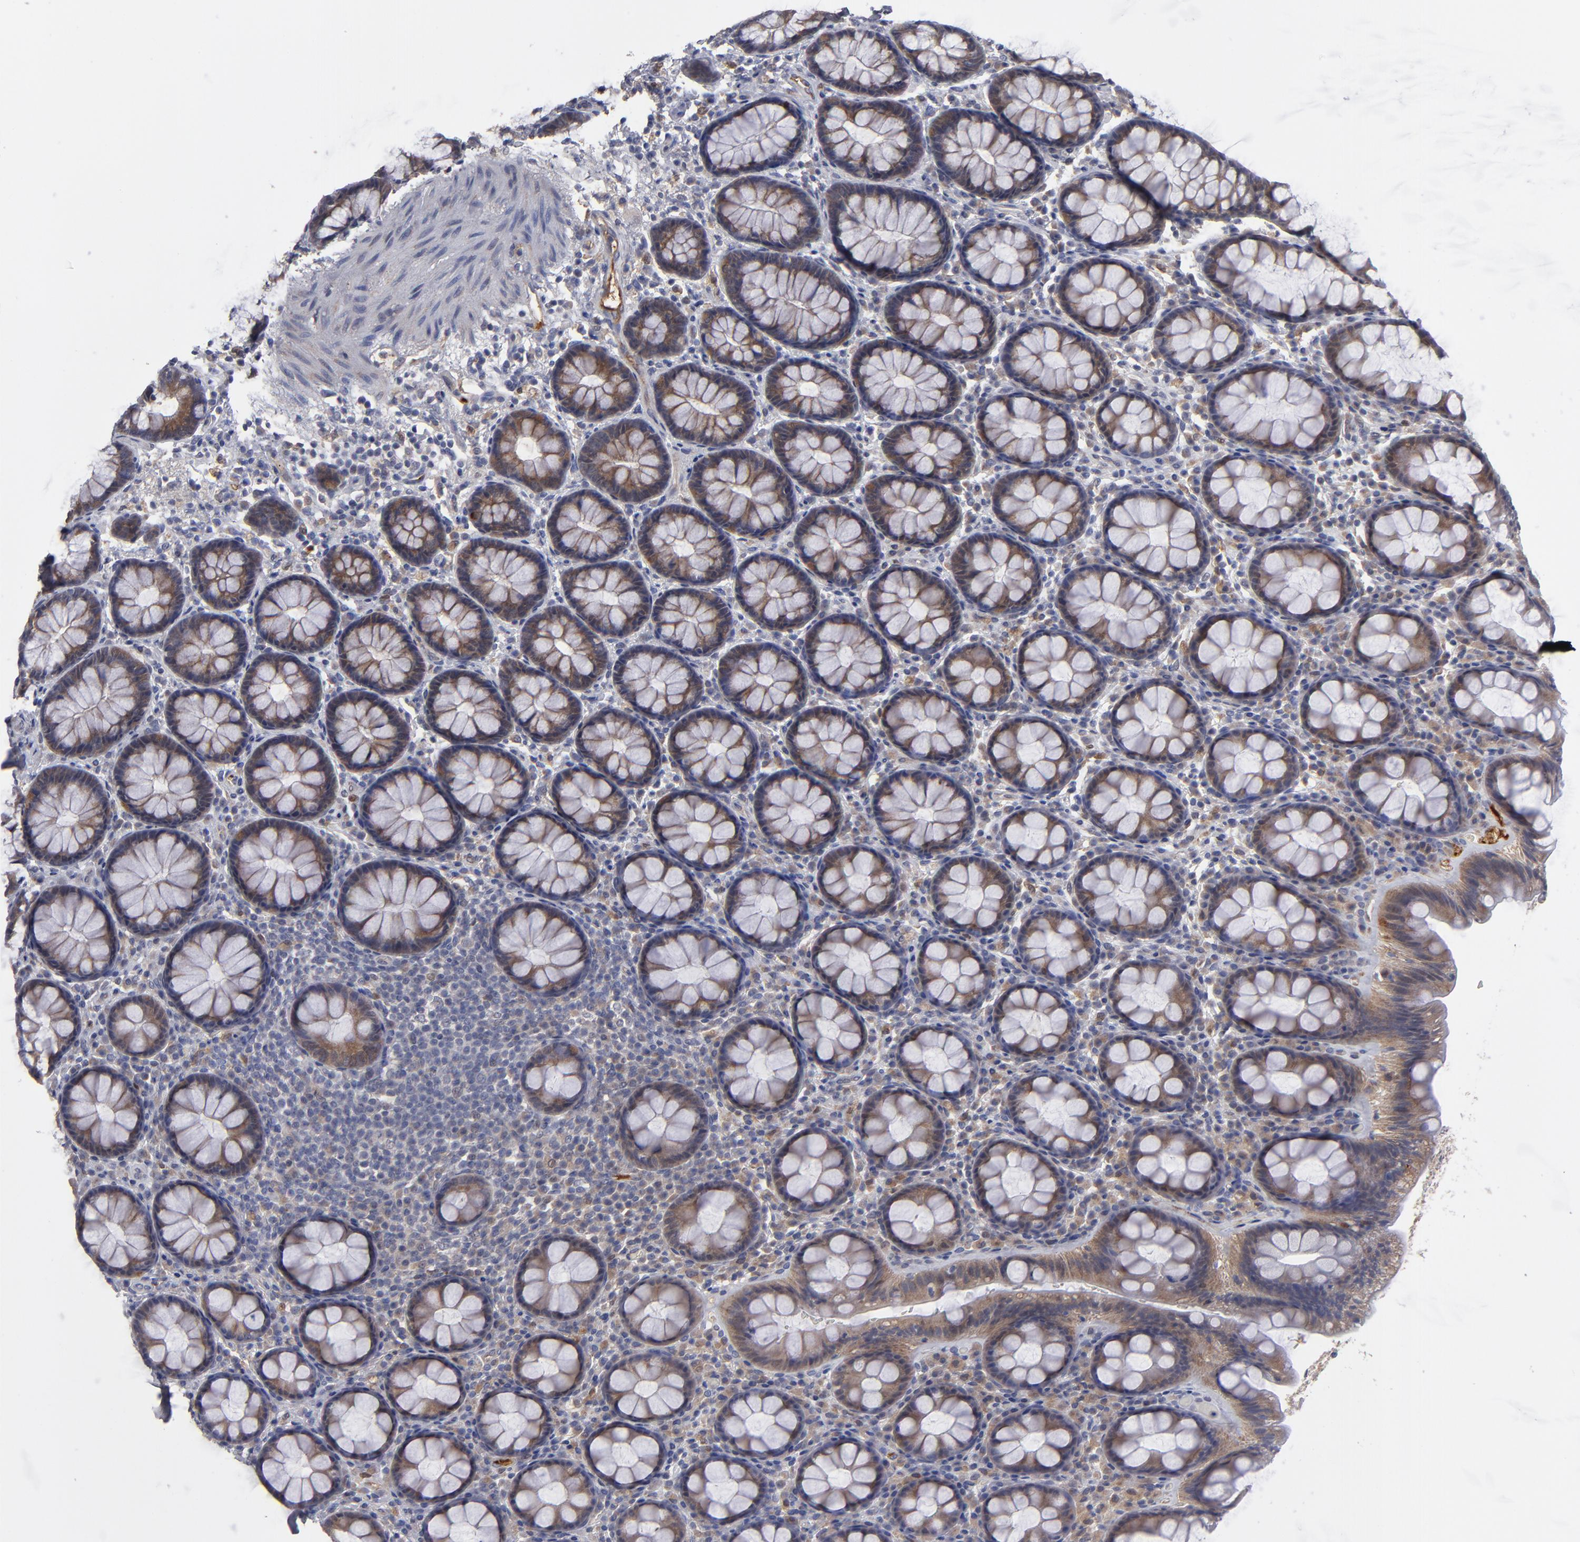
{"staining": {"intensity": "moderate", "quantity": ">75%", "location": "cytoplasmic/membranous"}, "tissue": "rectum", "cell_type": "Glandular cells", "image_type": "normal", "snomed": [{"axis": "morphology", "description": "Normal tissue, NOS"}, {"axis": "topography", "description": "Rectum"}], "caption": "The micrograph reveals a brown stain indicating the presence of a protein in the cytoplasmic/membranous of glandular cells in rectum.", "gene": "EXD2", "patient": {"sex": "male", "age": 92}}